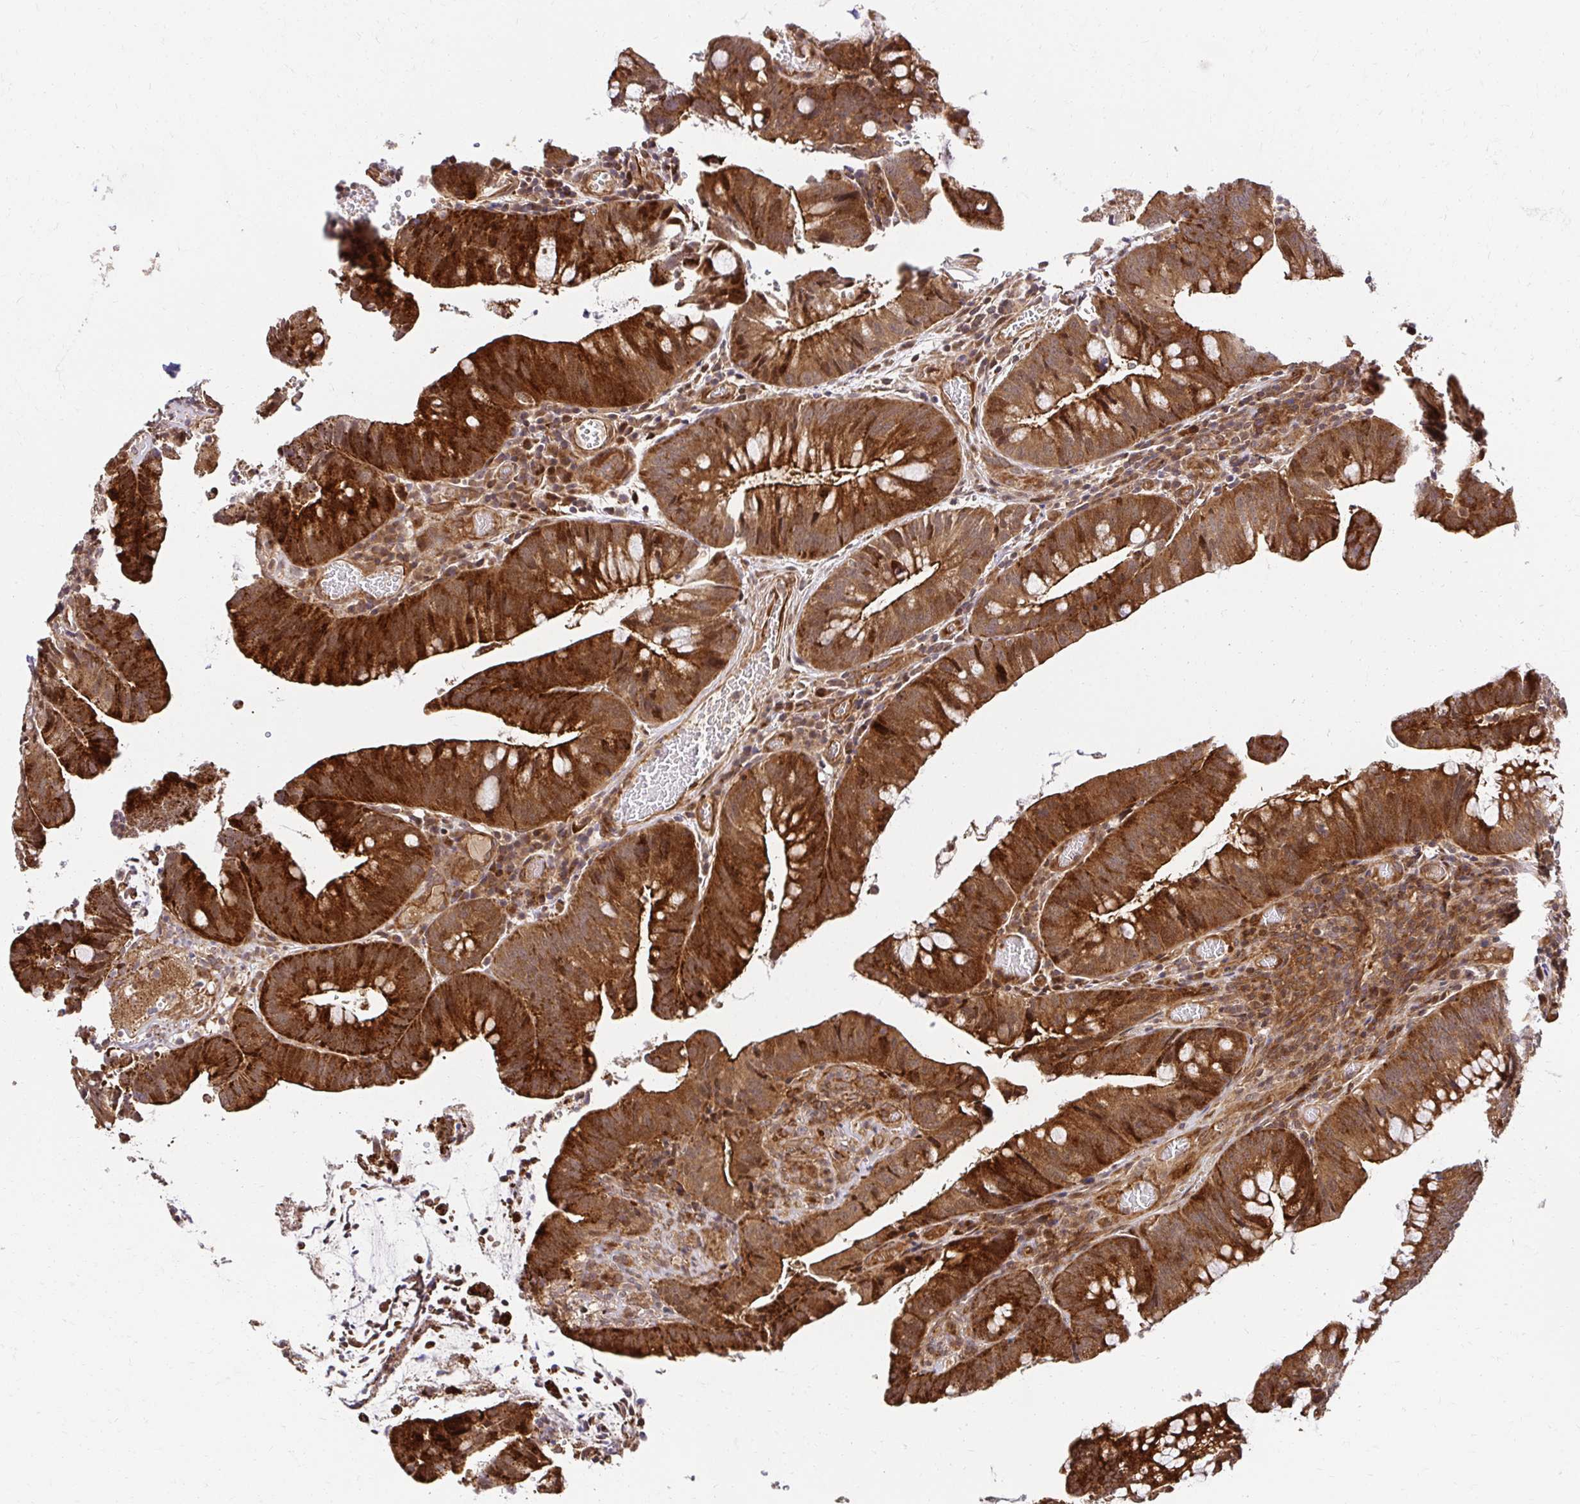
{"staining": {"intensity": "moderate", "quantity": ">75%", "location": "cytoplasmic/membranous"}, "tissue": "colorectal cancer", "cell_type": "Tumor cells", "image_type": "cancer", "snomed": [{"axis": "morphology", "description": "Adenocarcinoma, NOS"}, {"axis": "topography", "description": "Colon"}], "caption": "The micrograph shows immunohistochemical staining of colorectal cancer (adenocarcinoma). There is moderate cytoplasmic/membranous staining is identified in about >75% of tumor cells.", "gene": "PSMA4", "patient": {"sex": "male", "age": 62}}